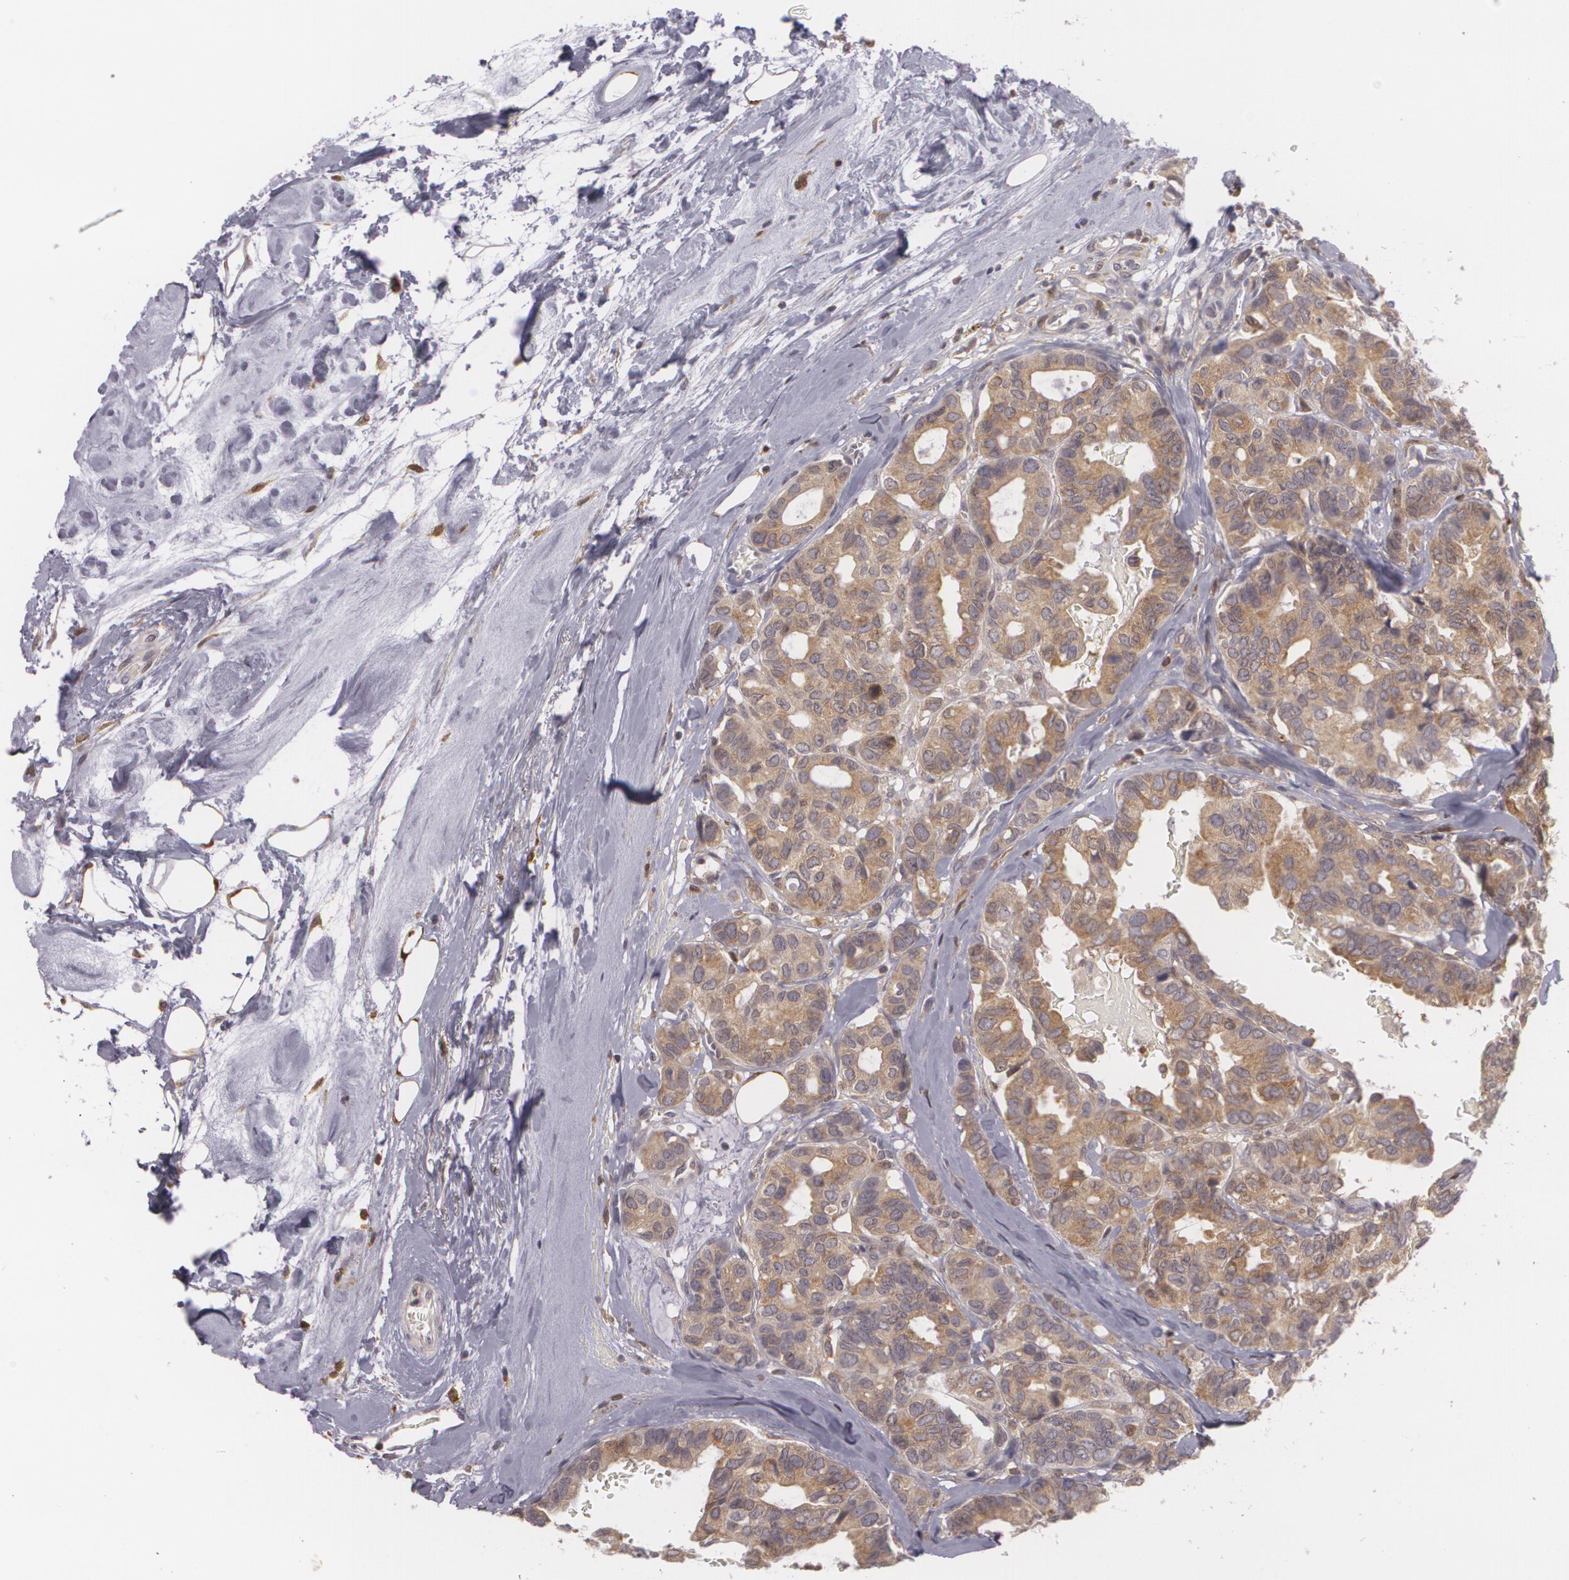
{"staining": {"intensity": "moderate", "quantity": ">75%", "location": "cytoplasmic/membranous"}, "tissue": "breast cancer", "cell_type": "Tumor cells", "image_type": "cancer", "snomed": [{"axis": "morphology", "description": "Duct carcinoma"}, {"axis": "topography", "description": "Breast"}], "caption": "Protein positivity by IHC reveals moderate cytoplasmic/membranous staining in approximately >75% of tumor cells in breast cancer.", "gene": "BIN1", "patient": {"sex": "female", "age": 69}}